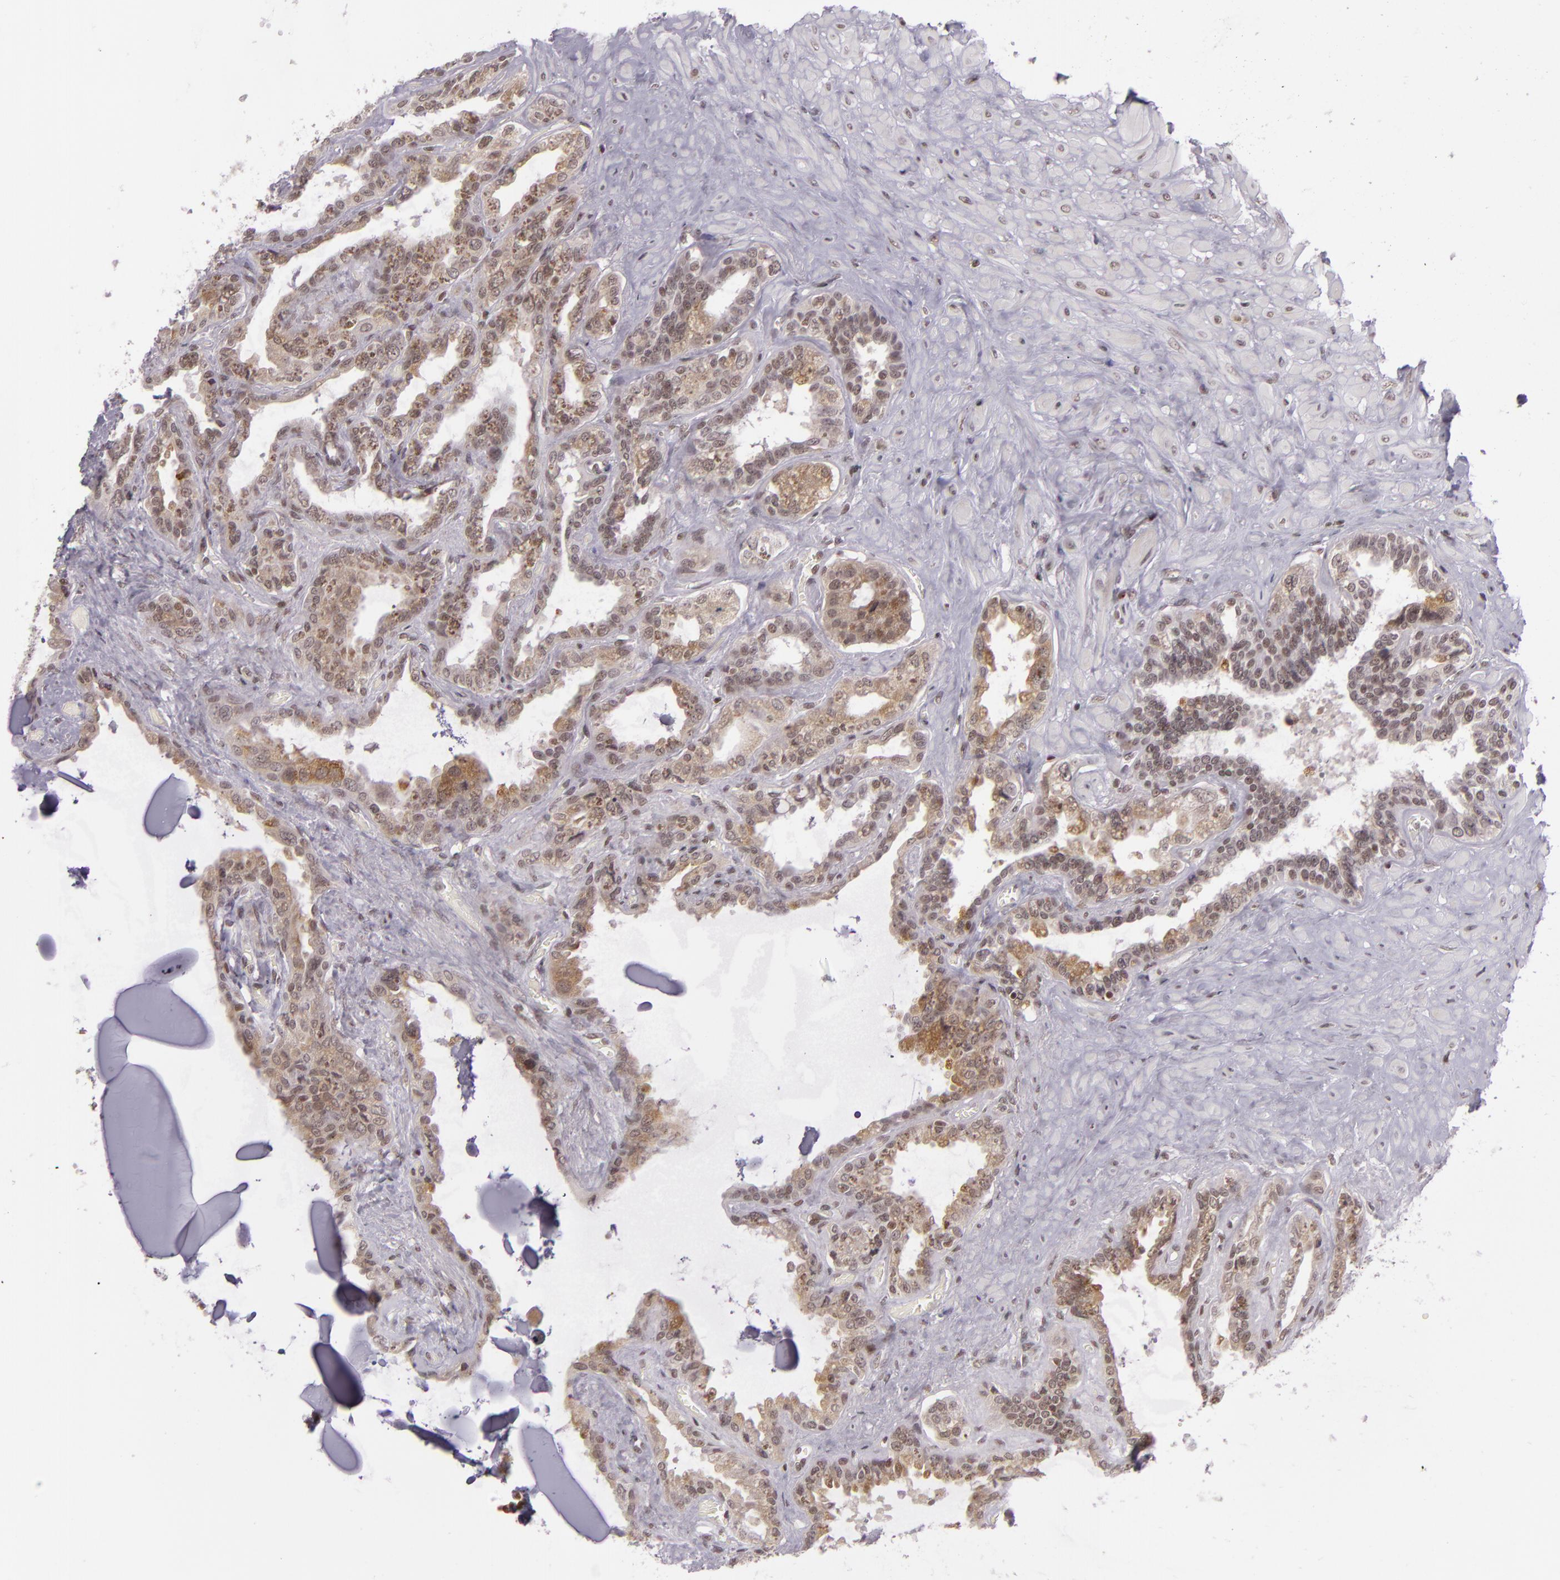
{"staining": {"intensity": "moderate", "quantity": ">75%", "location": "cytoplasmic/membranous,nuclear"}, "tissue": "seminal vesicle", "cell_type": "Glandular cells", "image_type": "normal", "snomed": [{"axis": "morphology", "description": "Normal tissue, NOS"}, {"axis": "morphology", "description": "Inflammation, NOS"}, {"axis": "topography", "description": "Urinary bladder"}, {"axis": "topography", "description": "Prostate"}, {"axis": "topography", "description": "Seminal veicle"}], "caption": "Protein analysis of unremarkable seminal vesicle displays moderate cytoplasmic/membranous,nuclear staining in approximately >75% of glandular cells.", "gene": "ZFX", "patient": {"sex": "male", "age": 82}}